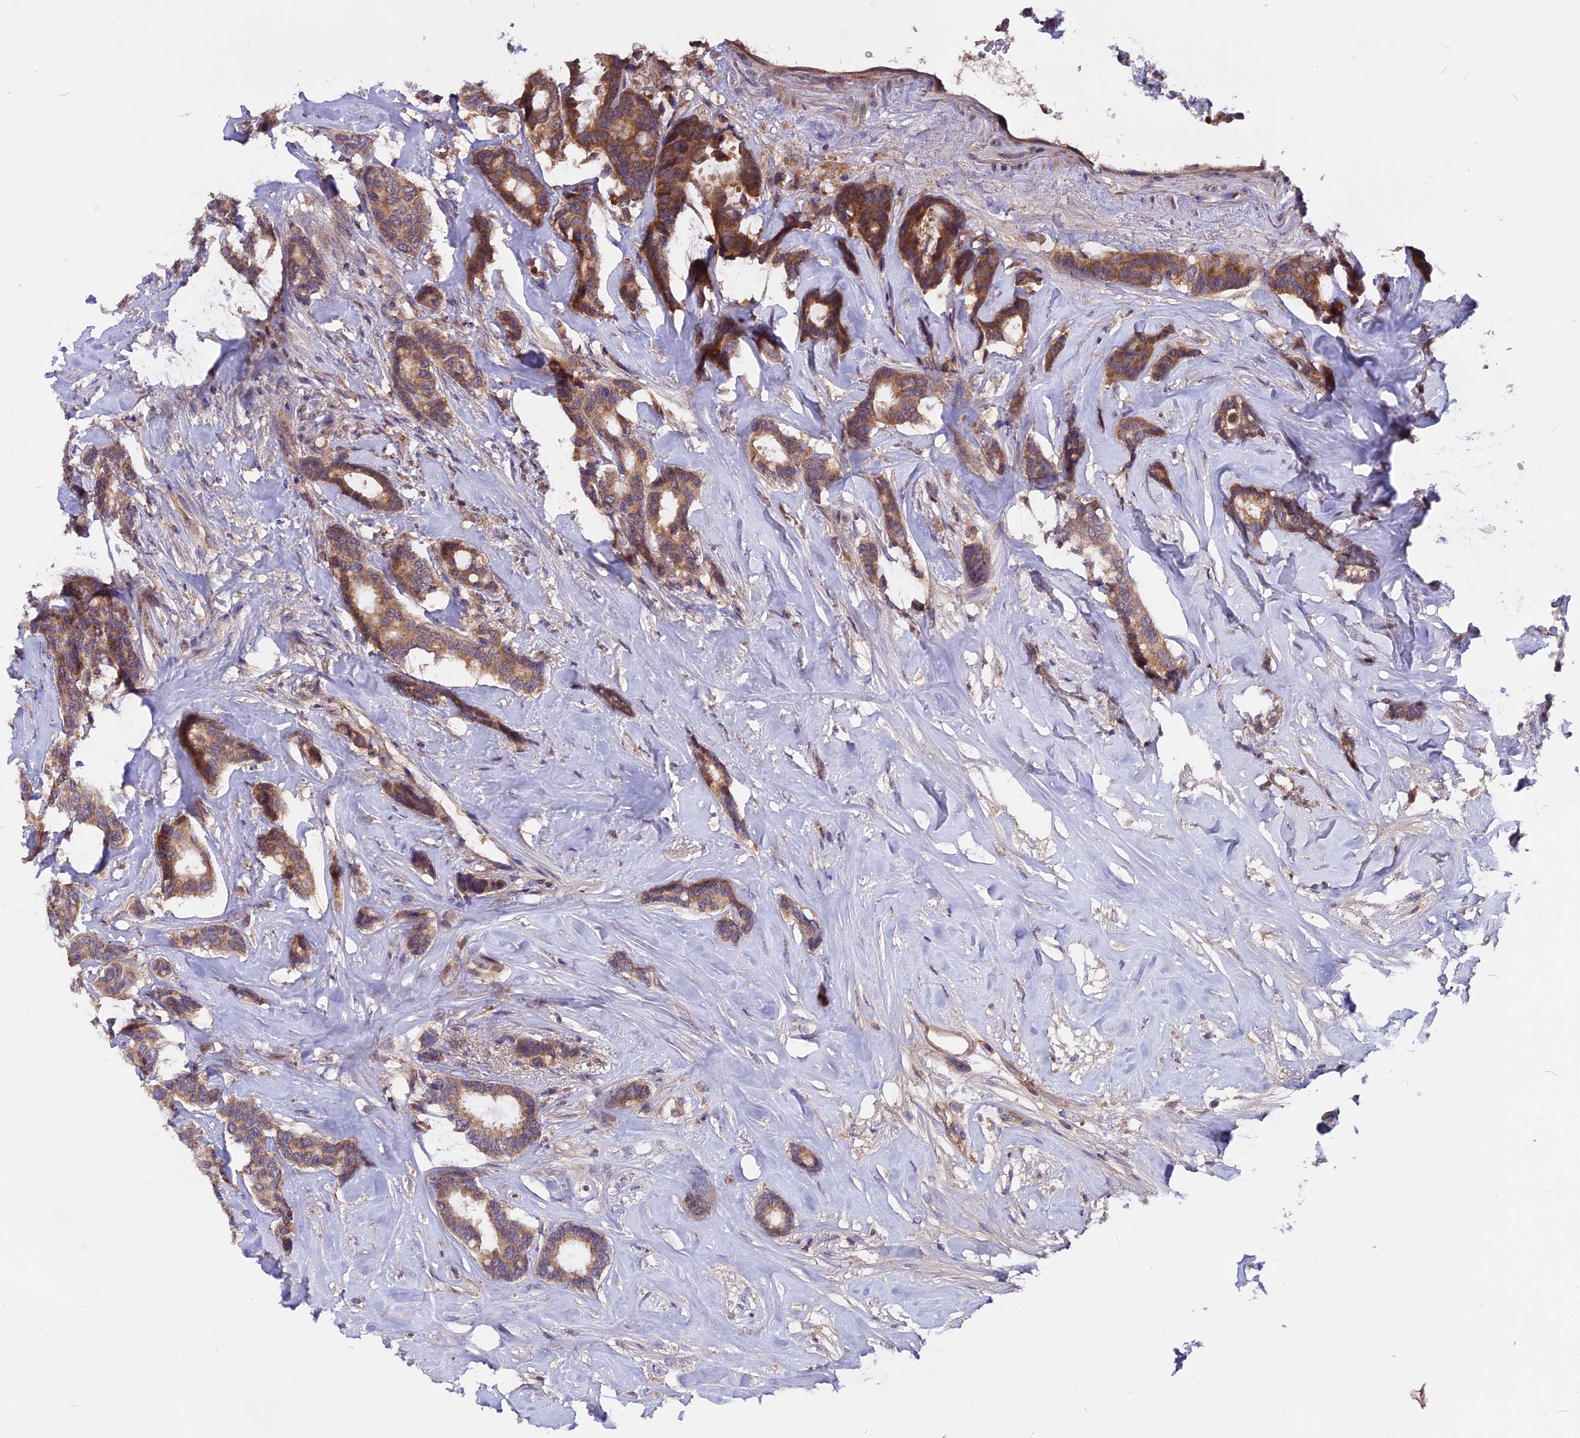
{"staining": {"intensity": "moderate", "quantity": ">75%", "location": "cytoplasmic/membranous"}, "tissue": "breast cancer", "cell_type": "Tumor cells", "image_type": "cancer", "snomed": [{"axis": "morphology", "description": "Duct carcinoma"}, {"axis": "topography", "description": "Breast"}], "caption": "Immunohistochemistry (IHC) (DAB) staining of human breast infiltrating ductal carcinoma displays moderate cytoplasmic/membranous protein staining in approximately >75% of tumor cells. (IHC, brightfield microscopy, high magnification).", "gene": "MARK4", "patient": {"sex": "female", "age": 87}}